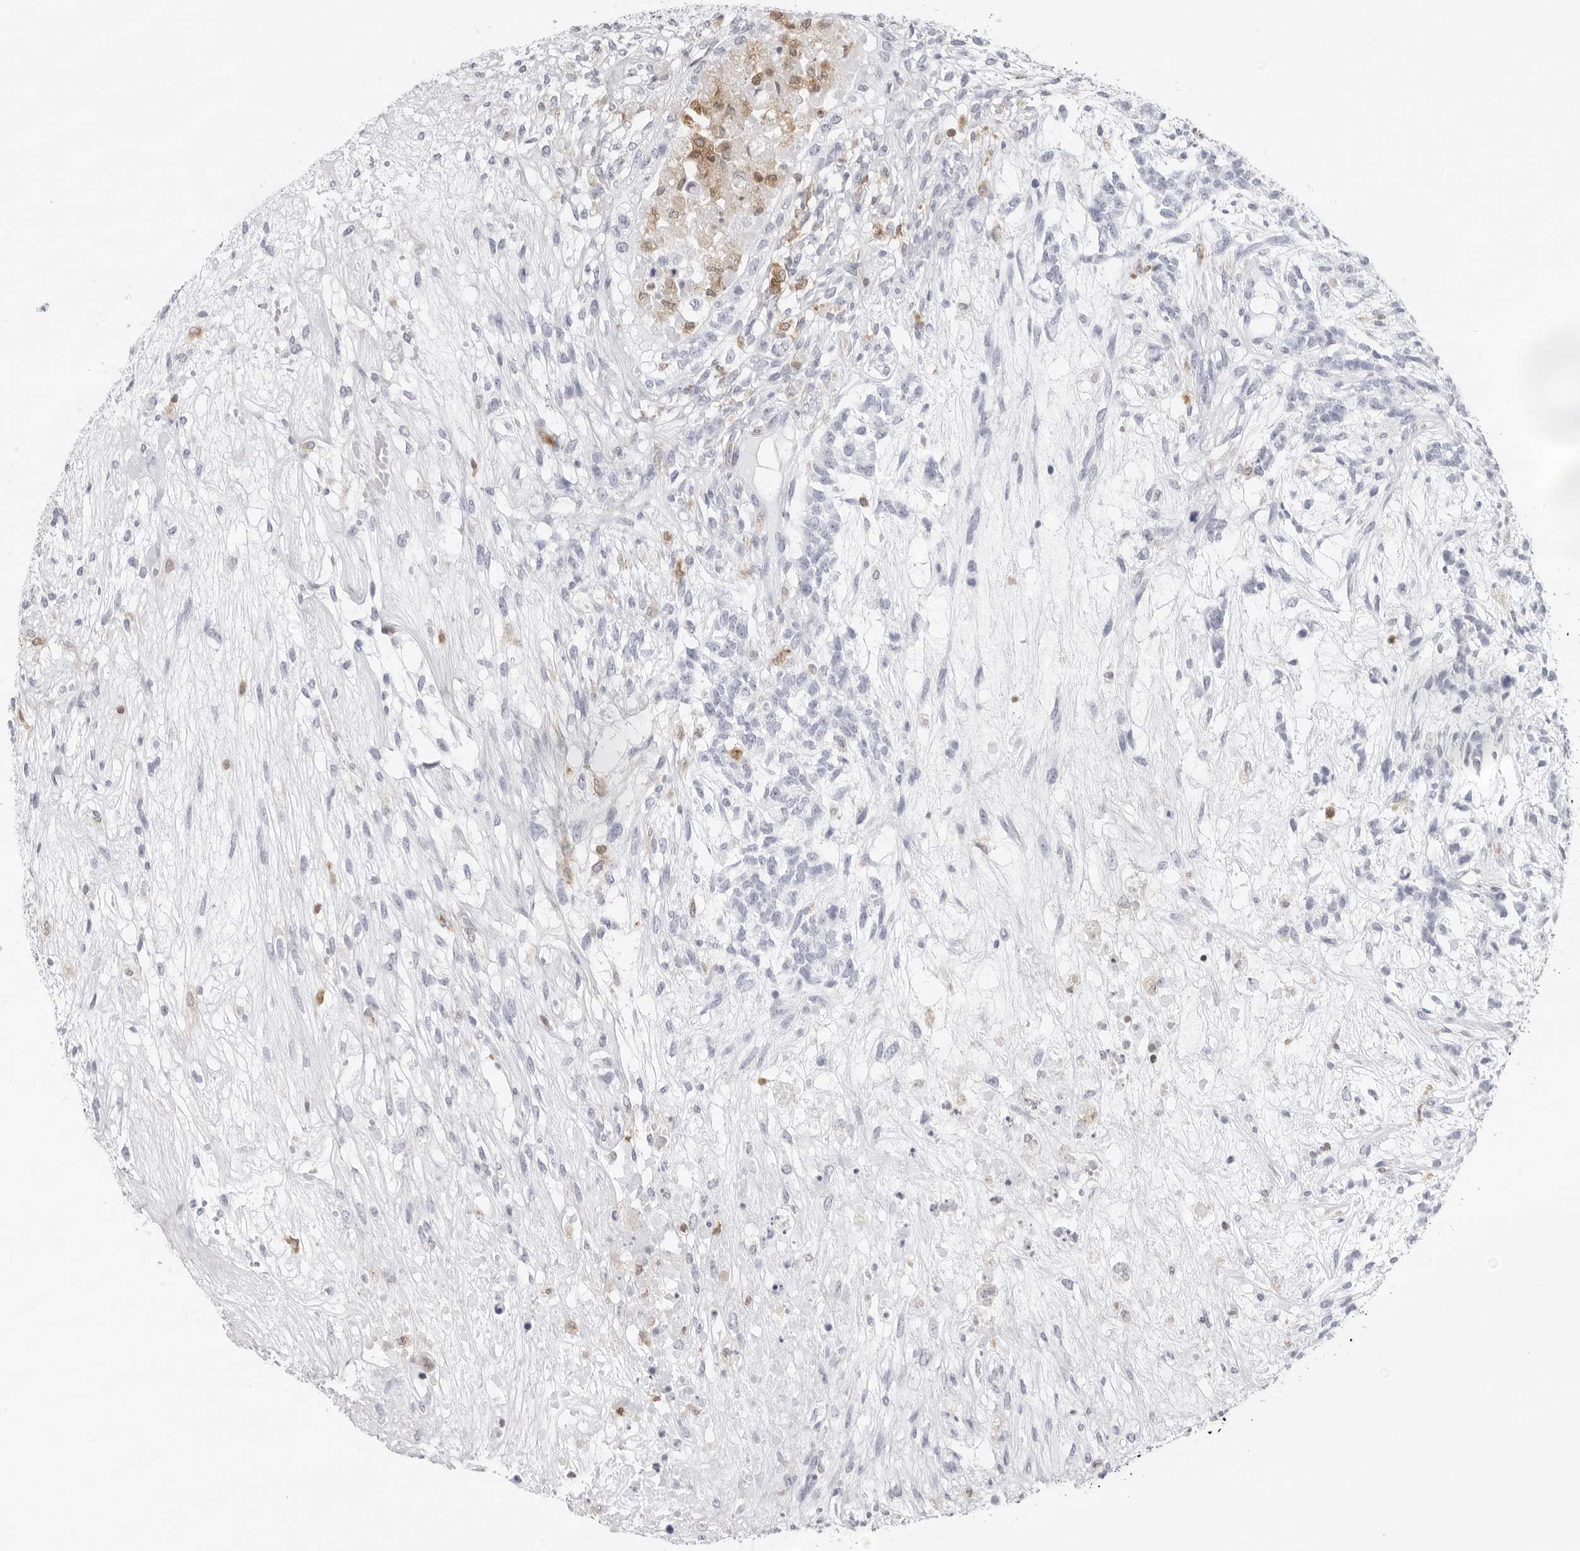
{"staining": {"intensity": "negative", "quantity": "none", "location": "none"}, "tissue": "testis cancer", "cell_type": "Tumor cells", "image_type": "cancer", "snomed": [{"axis": "morphology", "description": "Seminoma, NOS"}, {"axis": "morphology", "description": "Carcinoma, Embryonal, NOS"}, {"axis": "topography", "description": "Testis"}], "caption": "There is no significant staining in tumor cells of testis cancer.", "gene": "FMNL1", "patient": {"sex": "male", "age": 28}}